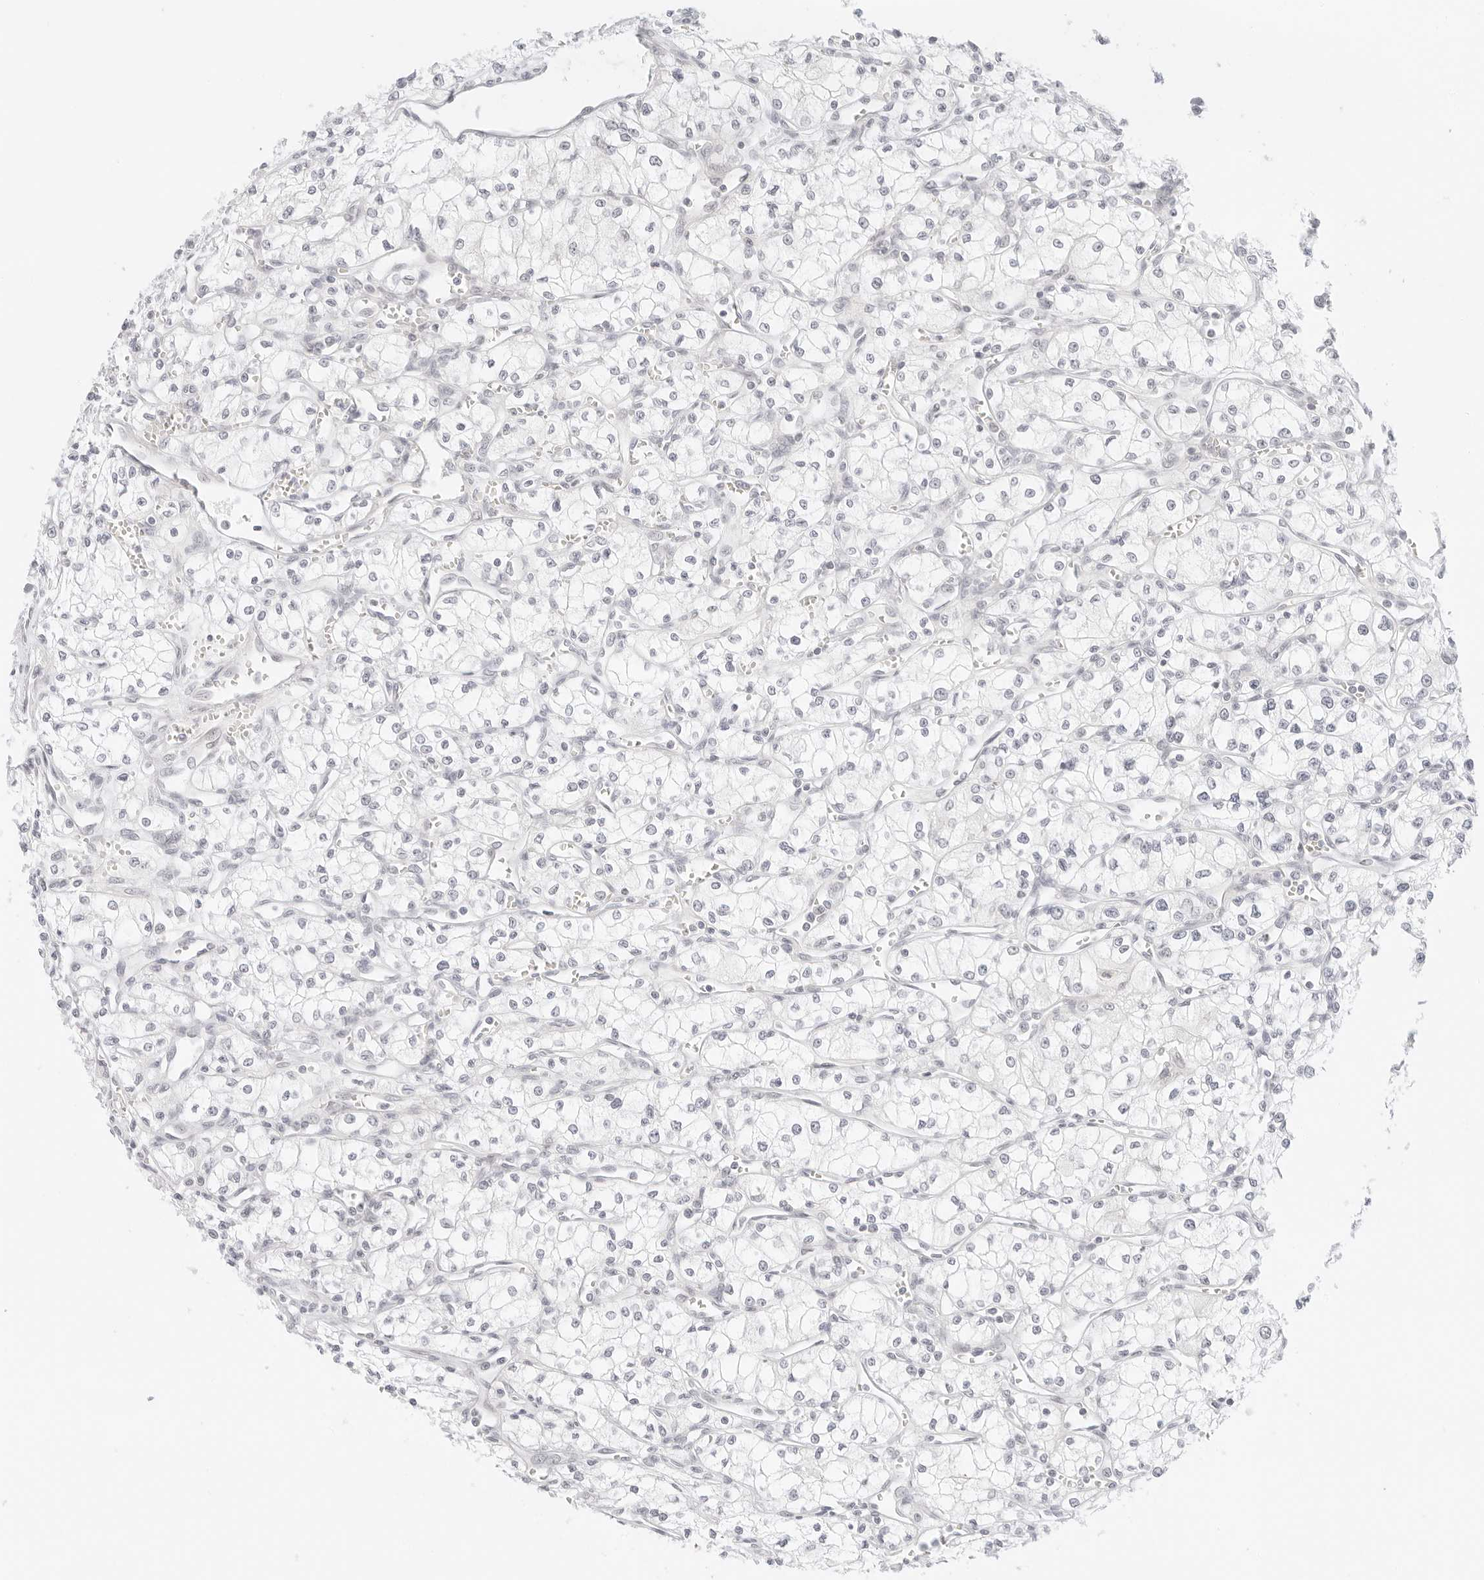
{"staining": {"intensity": "negative", "quantity": "none", "location": "none"}, "tissue": "renal cancer", "cell_type": "Tumor cells", "image_type": "cancer", "snomed": [{"axis": "morphology", "description": "Adenocarcinoma, NOS"}, {"axis": "topography", "description": "Kidney"}], "caption": "IHC micrograph of renal cancer stained for a protein (brown), which reveals no positivity in tumor cells.", "gene": "POLR3C", "patient": {"sex": "male", "age": 59}}